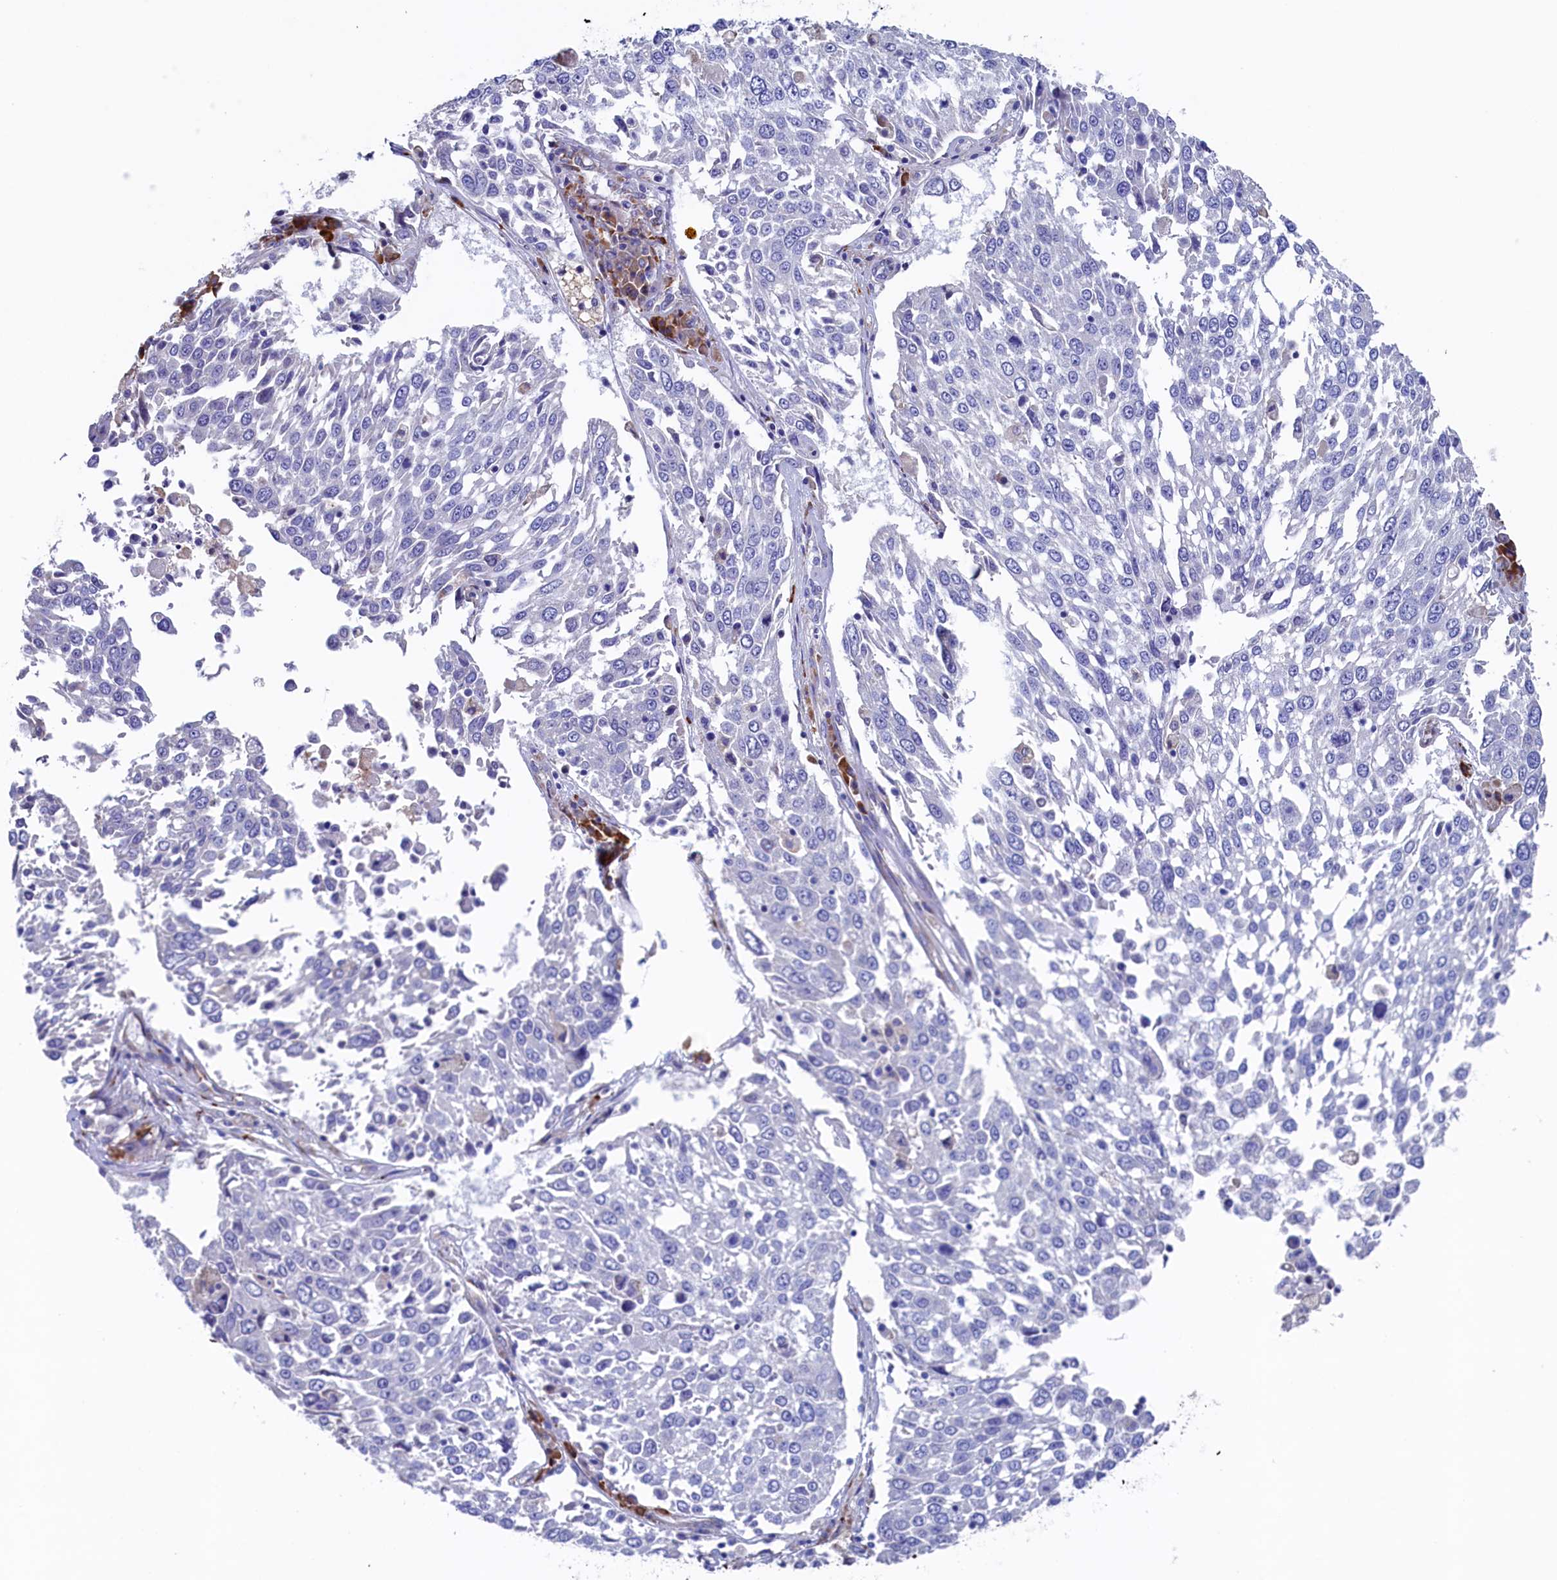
{"staining": {"intensity": "negative", "quantity": "none", "location": "none"}, "tissue": "lung cancer", "cell_type": "Tumor cells", "image_type": "cancer", "snomed": [{"axis": "morphology", "description": "Squamous cell carcinoma, NOS"}, {"axis": "topography", "description": "Lung"}], "caption": "Lung squamous cell carcinoma stained for a protein using immunohistochemistry (IHC) displays no positivity tumor cells.", "gene": "CBLIF", "patient": {"sex": "male", "age": 65}}